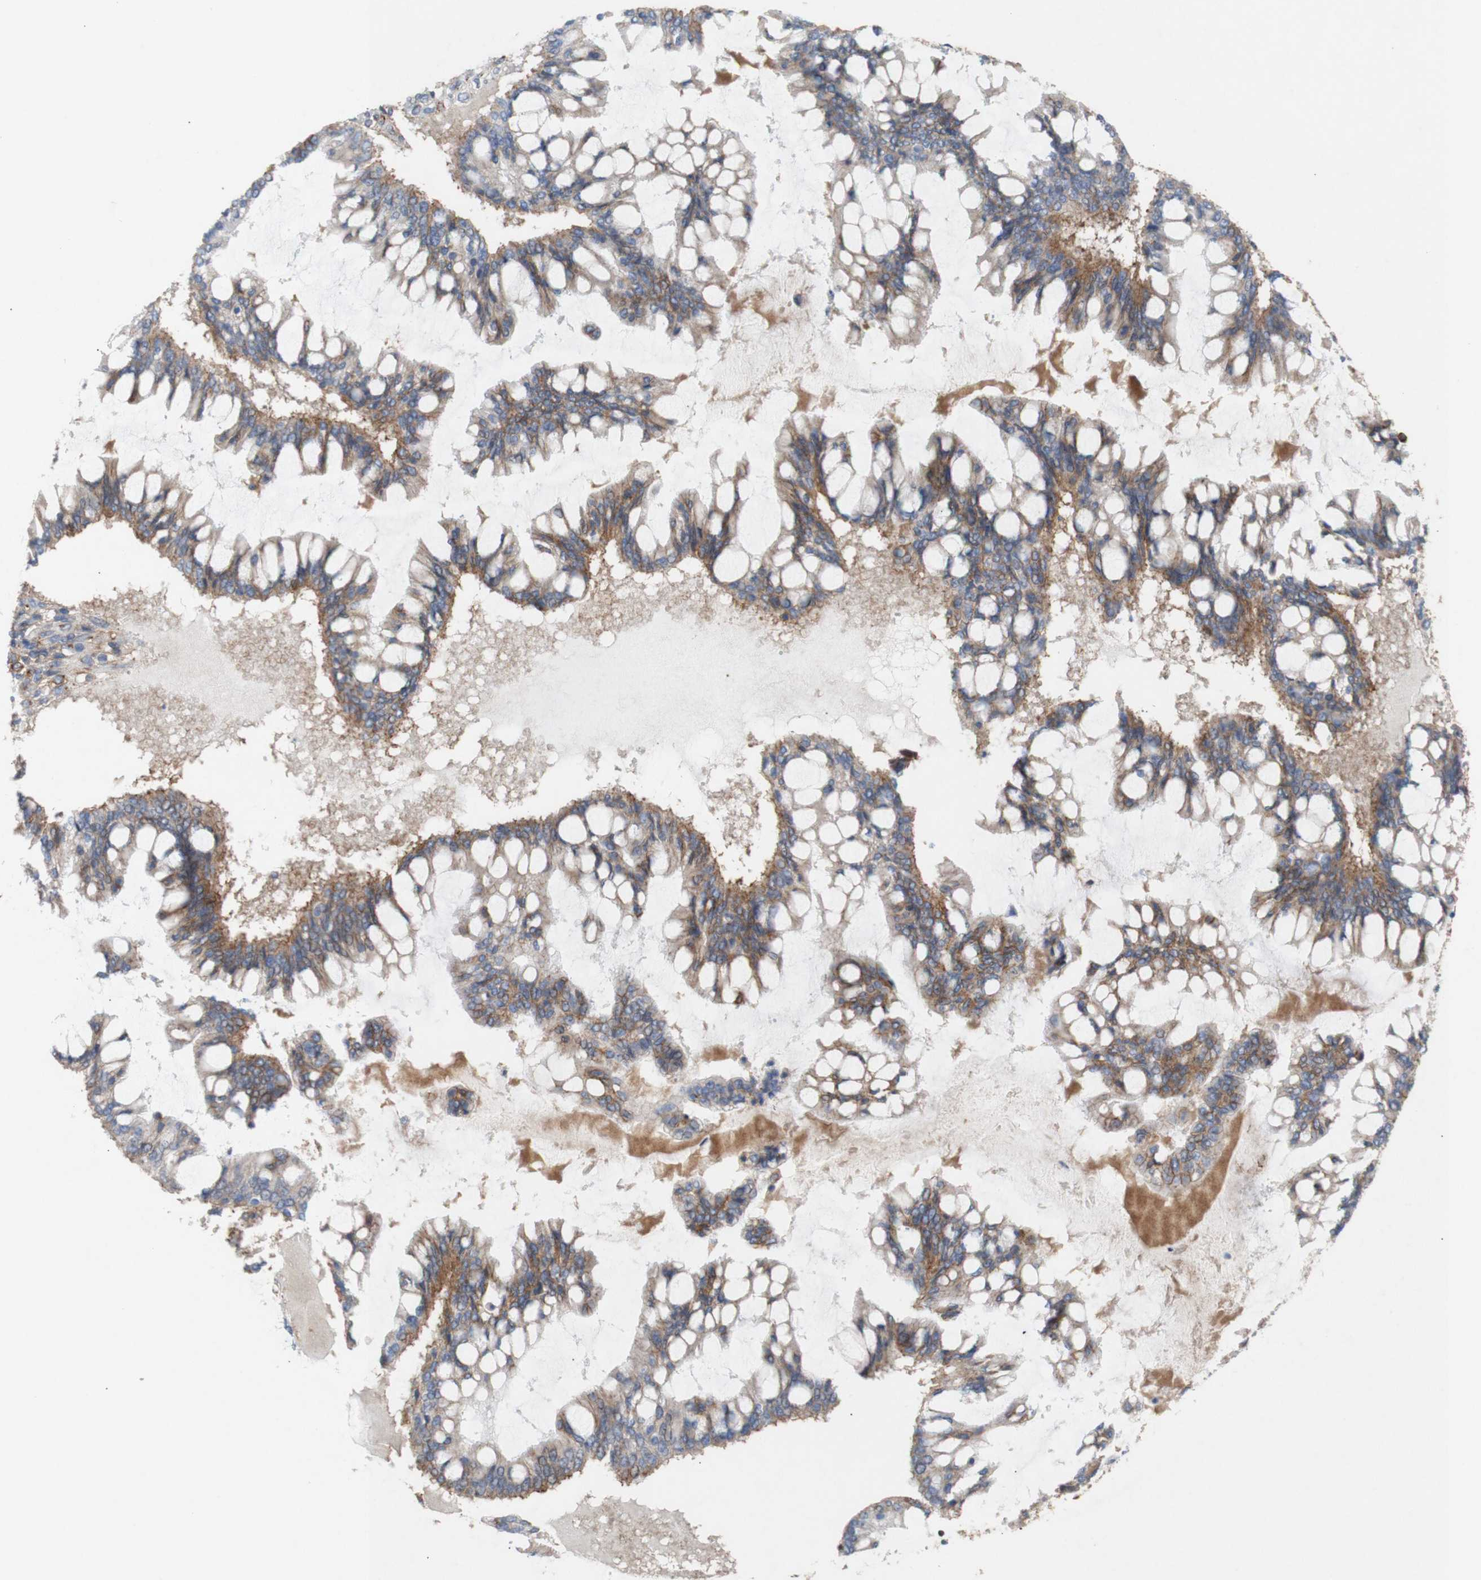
{"staining": {"intensity": "weak", "quantity": "25%-75%", "location": "cytoplasmic/membranous"}, "tissue": "ovarian cancer", "cell_type": "Tumor cells", "image_type": "cancer", "snomed": [{"axis": "morphology", "description": "Cystadenocarcinoma, mucinous, NOS"}, {"axis": "topography", "description": "Ovary"}], "caption": "Immunohistochemistry (IHC) staining of ovarian cancer (mucinous cystadenocarcinoma), which reveals low levels of weak cytoplasmic/membranous staining in about 25%-75% of tumor cells indicating weak cytoplasmic/membranous protein staining. The staining was performed using DAB (3,3'-diaminobenzidine) (brown) for protein detection and nuclei were counterstained in hematoxylin (blue).", "gene": "ATP2A3", "patient": {"sex": "female", "age": 73}}